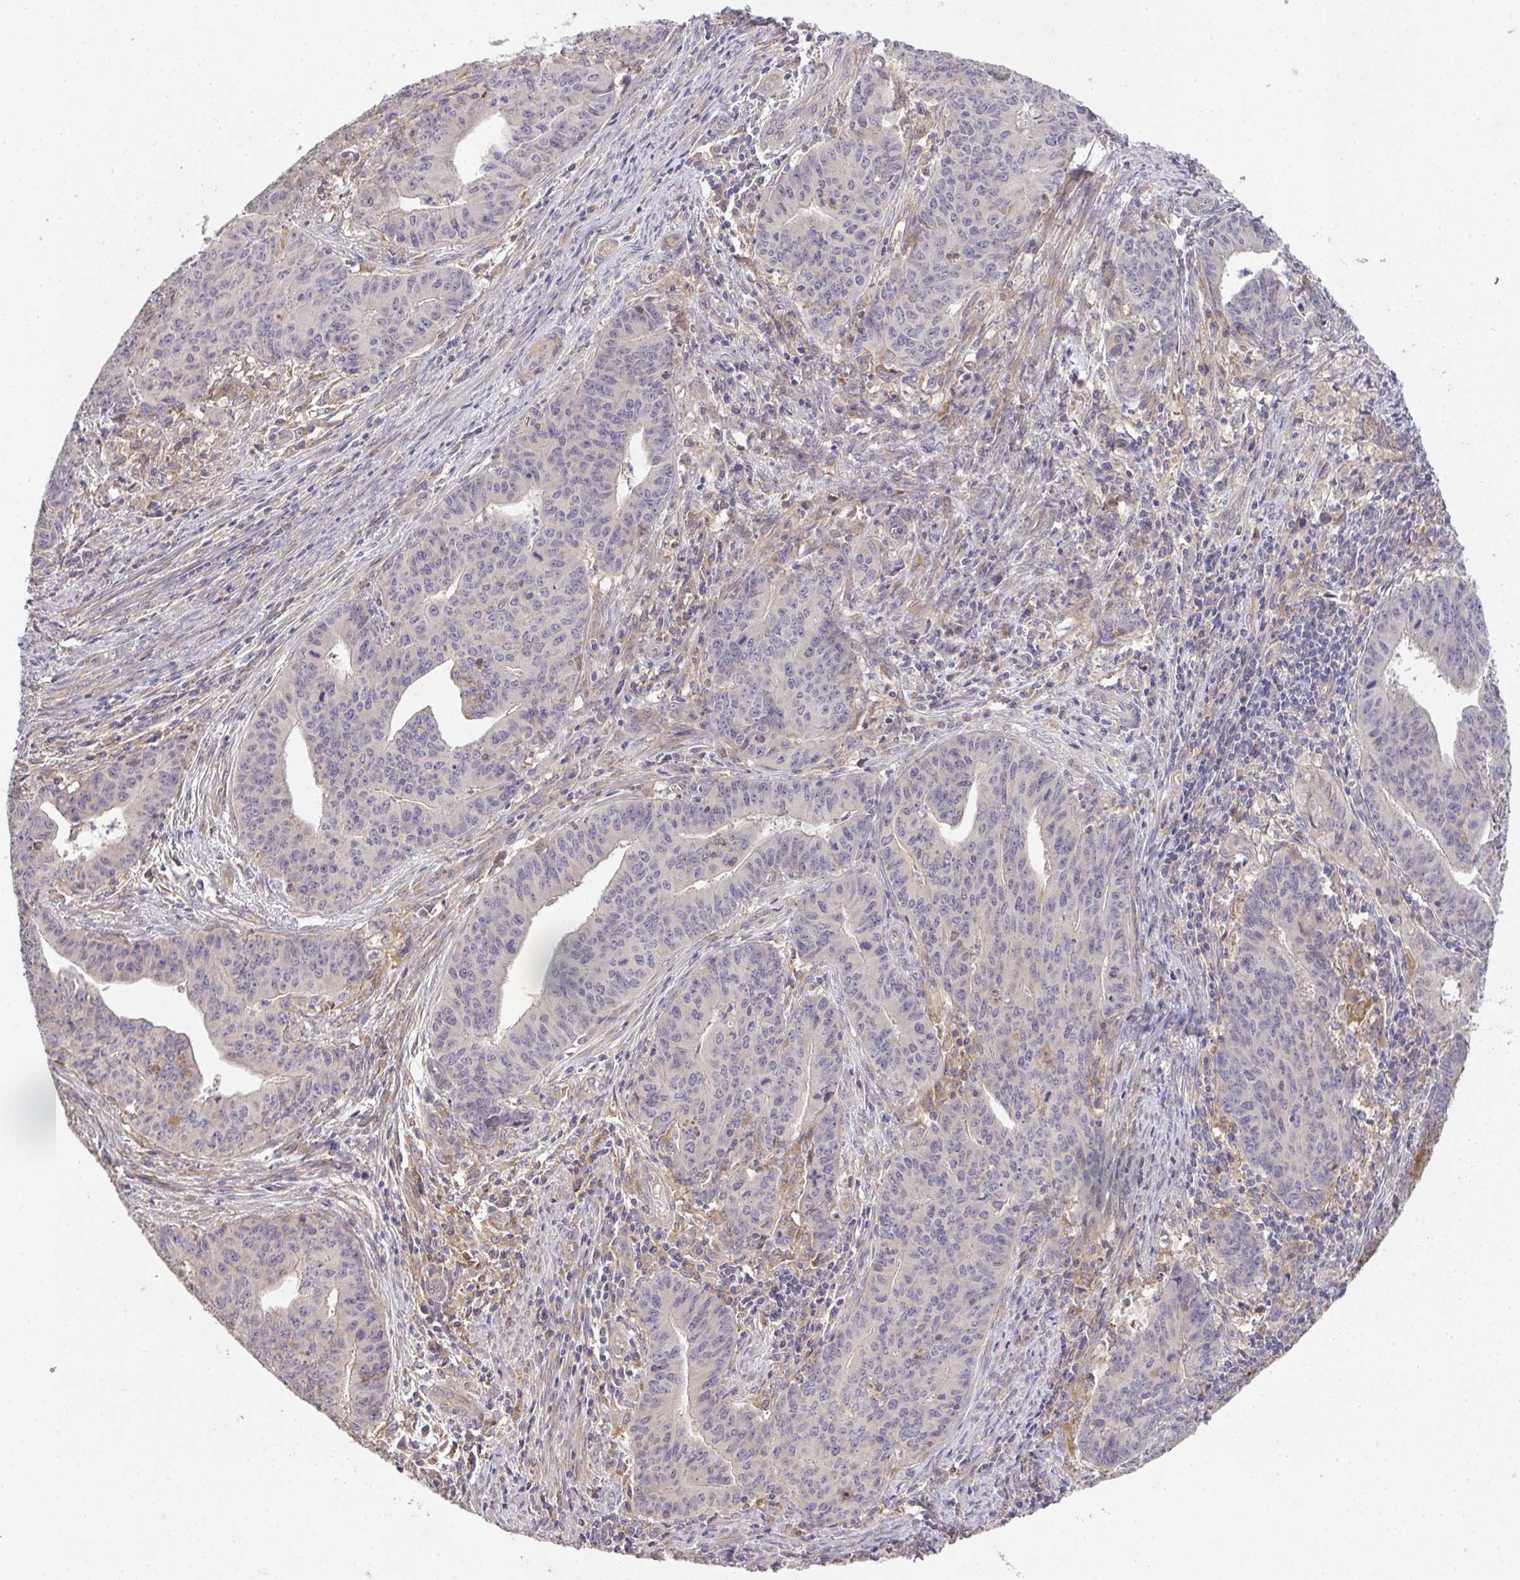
{"staining": {"intensity": "weak", "quantity": "<25%", "location": "cytoplasmic/membranous"}, "tissue": "endometrial cancer", "cell_type": "Tumor cells", "image_type": "cancer", "snomed": [{"axis": "morphology", "description": "Adenocarcinoma, NOS"}, {"axis": "topography", "description": "Endometrium"}], "caption": "Immunohistochemistry photomicrograph of adenocarcinoma (endometrial) stained for a protein (brown), which exhibits no staining in tumor cells. The staining is performed using DAB brown chromogen with nuclei counter-stained in using hematoxylin.", "gene": "EEF1AKMT1", "patient": {"sex": "female", "age": 59}}